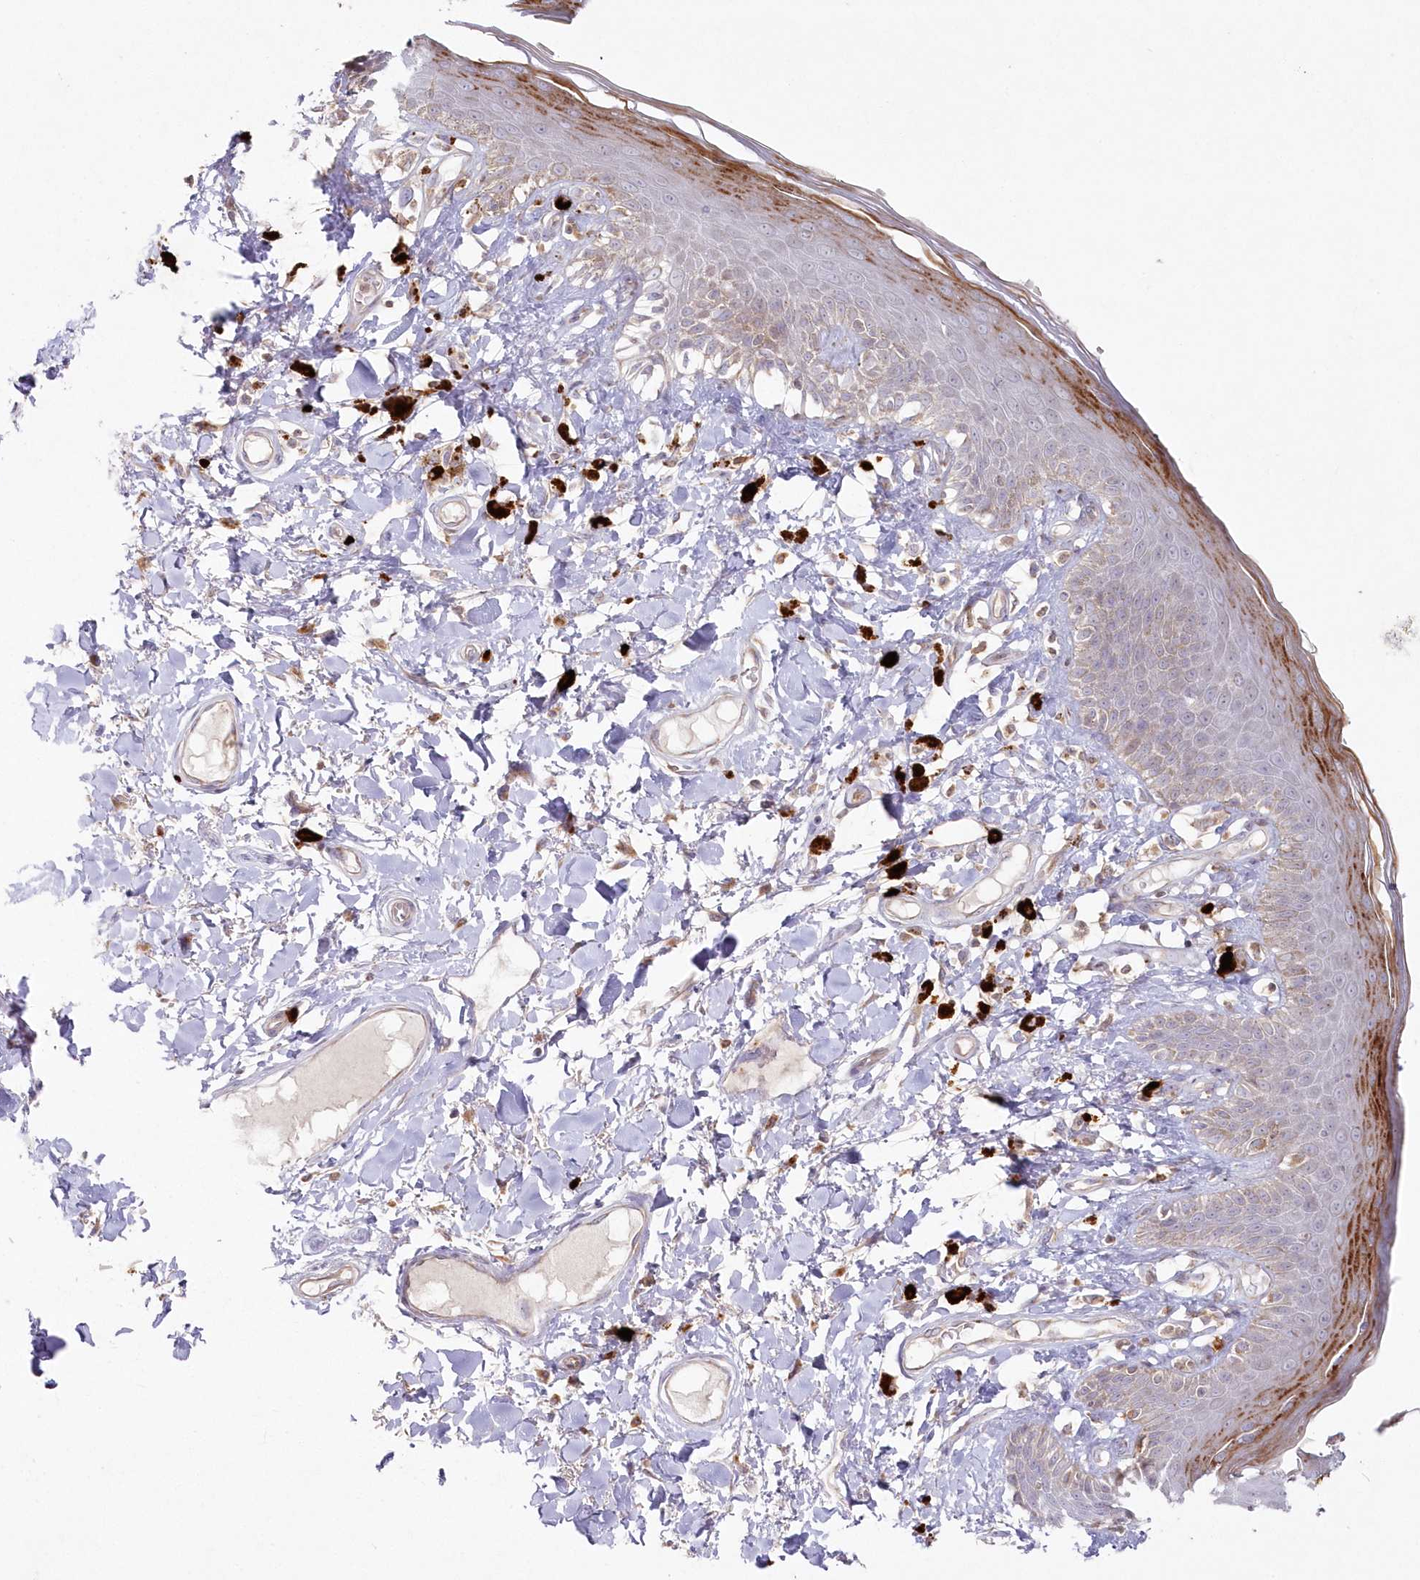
{"staining": {"intensity": "moderate", "quantity": "<25%", "location": "cytoplasmic/membranous"}, "tissue": "skin", "cell_type": "Epidermal cells", "image_type": "normal", "snomed": [{"axis": "morphology", "description": "Normal tissue, NOS"}, {"axis": "topography", "description": "Anal"}], "caption": "Immunohistochemistry (IHC) staining of benign skin, which displays low levels of moderate cytoplasmic/membranous expression in about <25% of epidermal cells indicating moderate cytoplasmic/membranous protein staining. The staining was performed using DAB (brown) for protein detection and nuclei were counterstained in hematoxylin (blue).", "gene": "ARSB", "patient": {"sex": "female", "age": 78}}